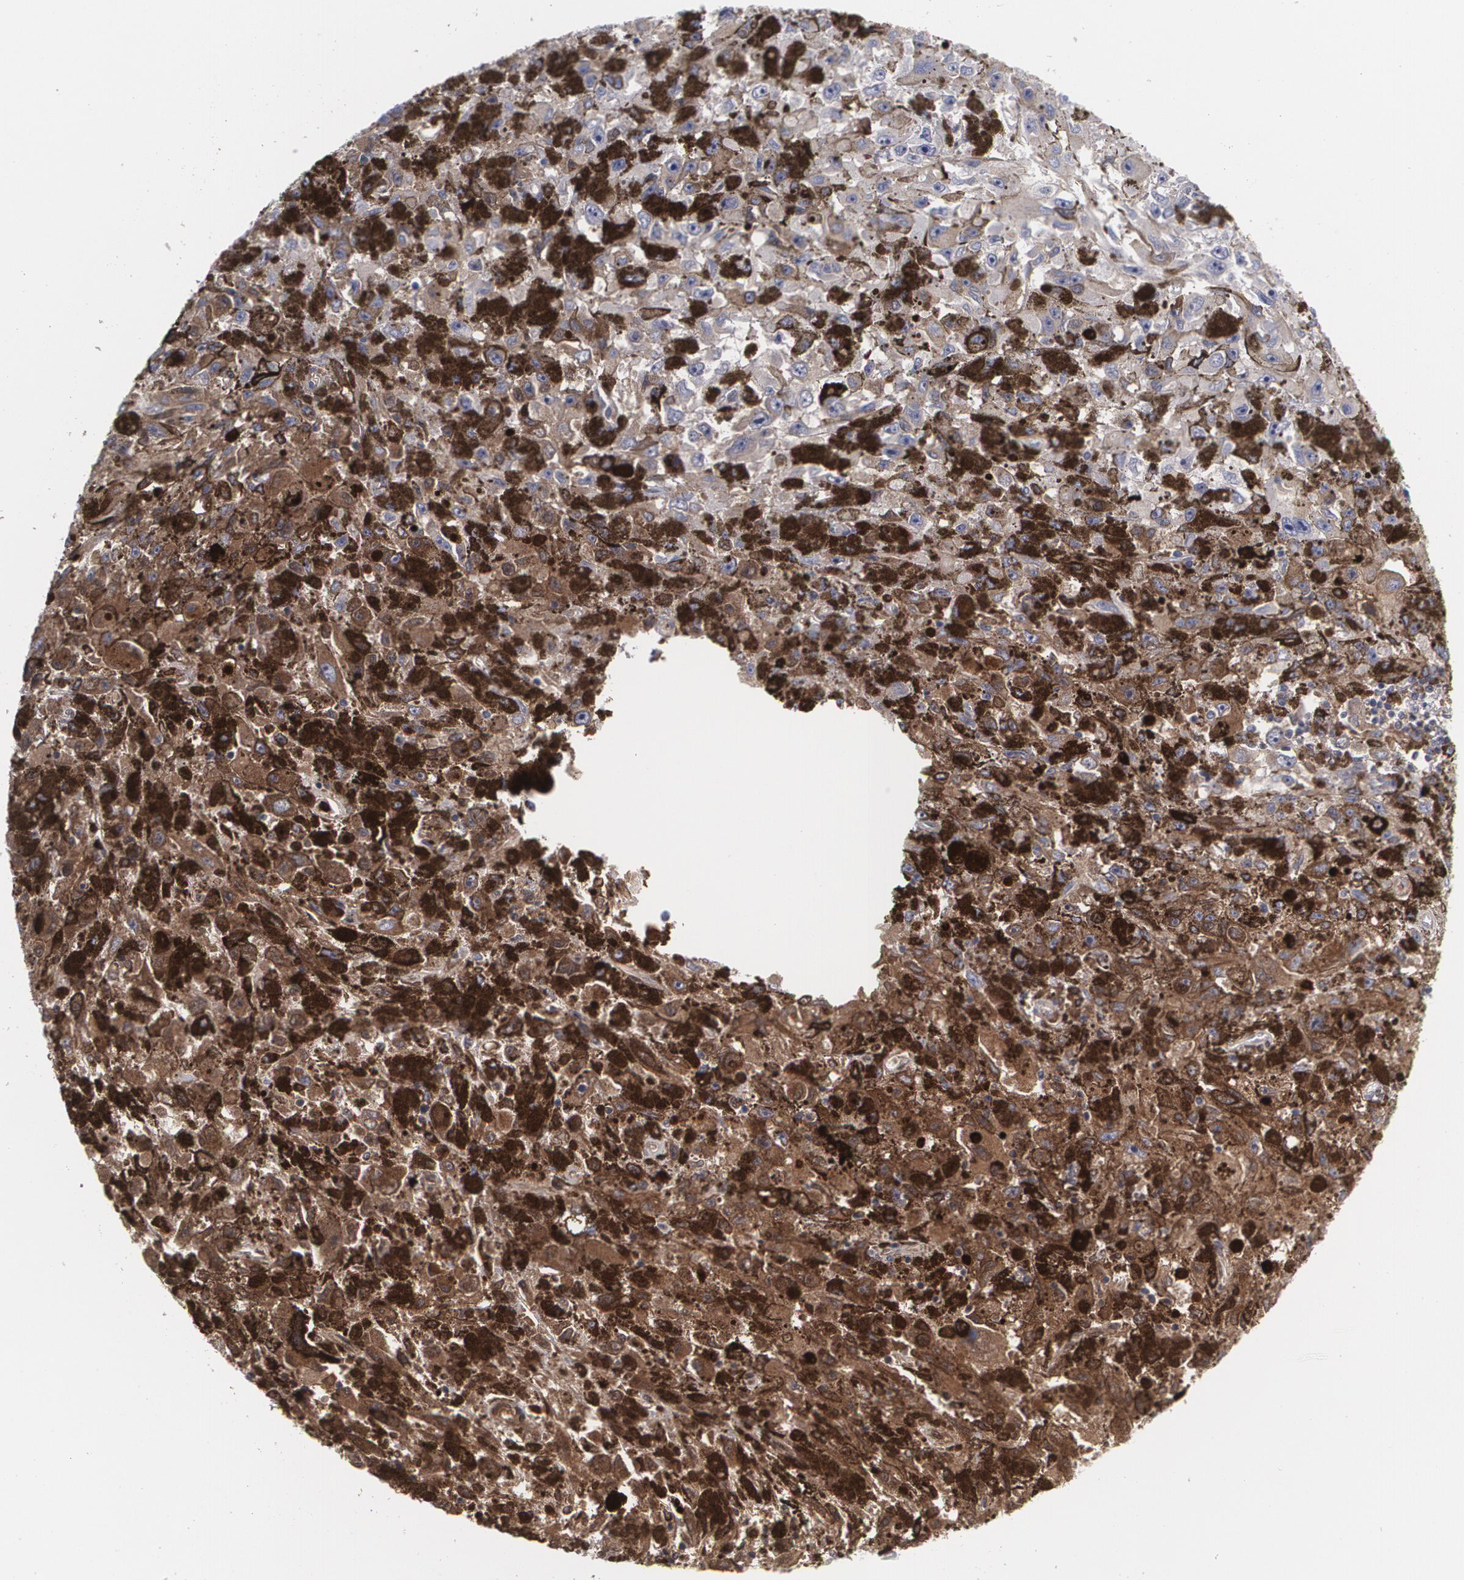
{"staining": {"intensity": "negative", "quantity": "none", "location": "none"}, "tissue": "melanoma", "cell_type": "Tumor cells", "image_type": "cancer", "snomed": [{"axis": "morphology", "description": "Malignant melanoma, NOS"}, {"axis": "topography", "description": "Skin"}], "caption": "Human melanoma stained for a protein using immunohistochemistry (IHC) reveals no positivity in tumor cells.", "gene": "LRG1", "patient": {"sex": "female", "age": 104}}